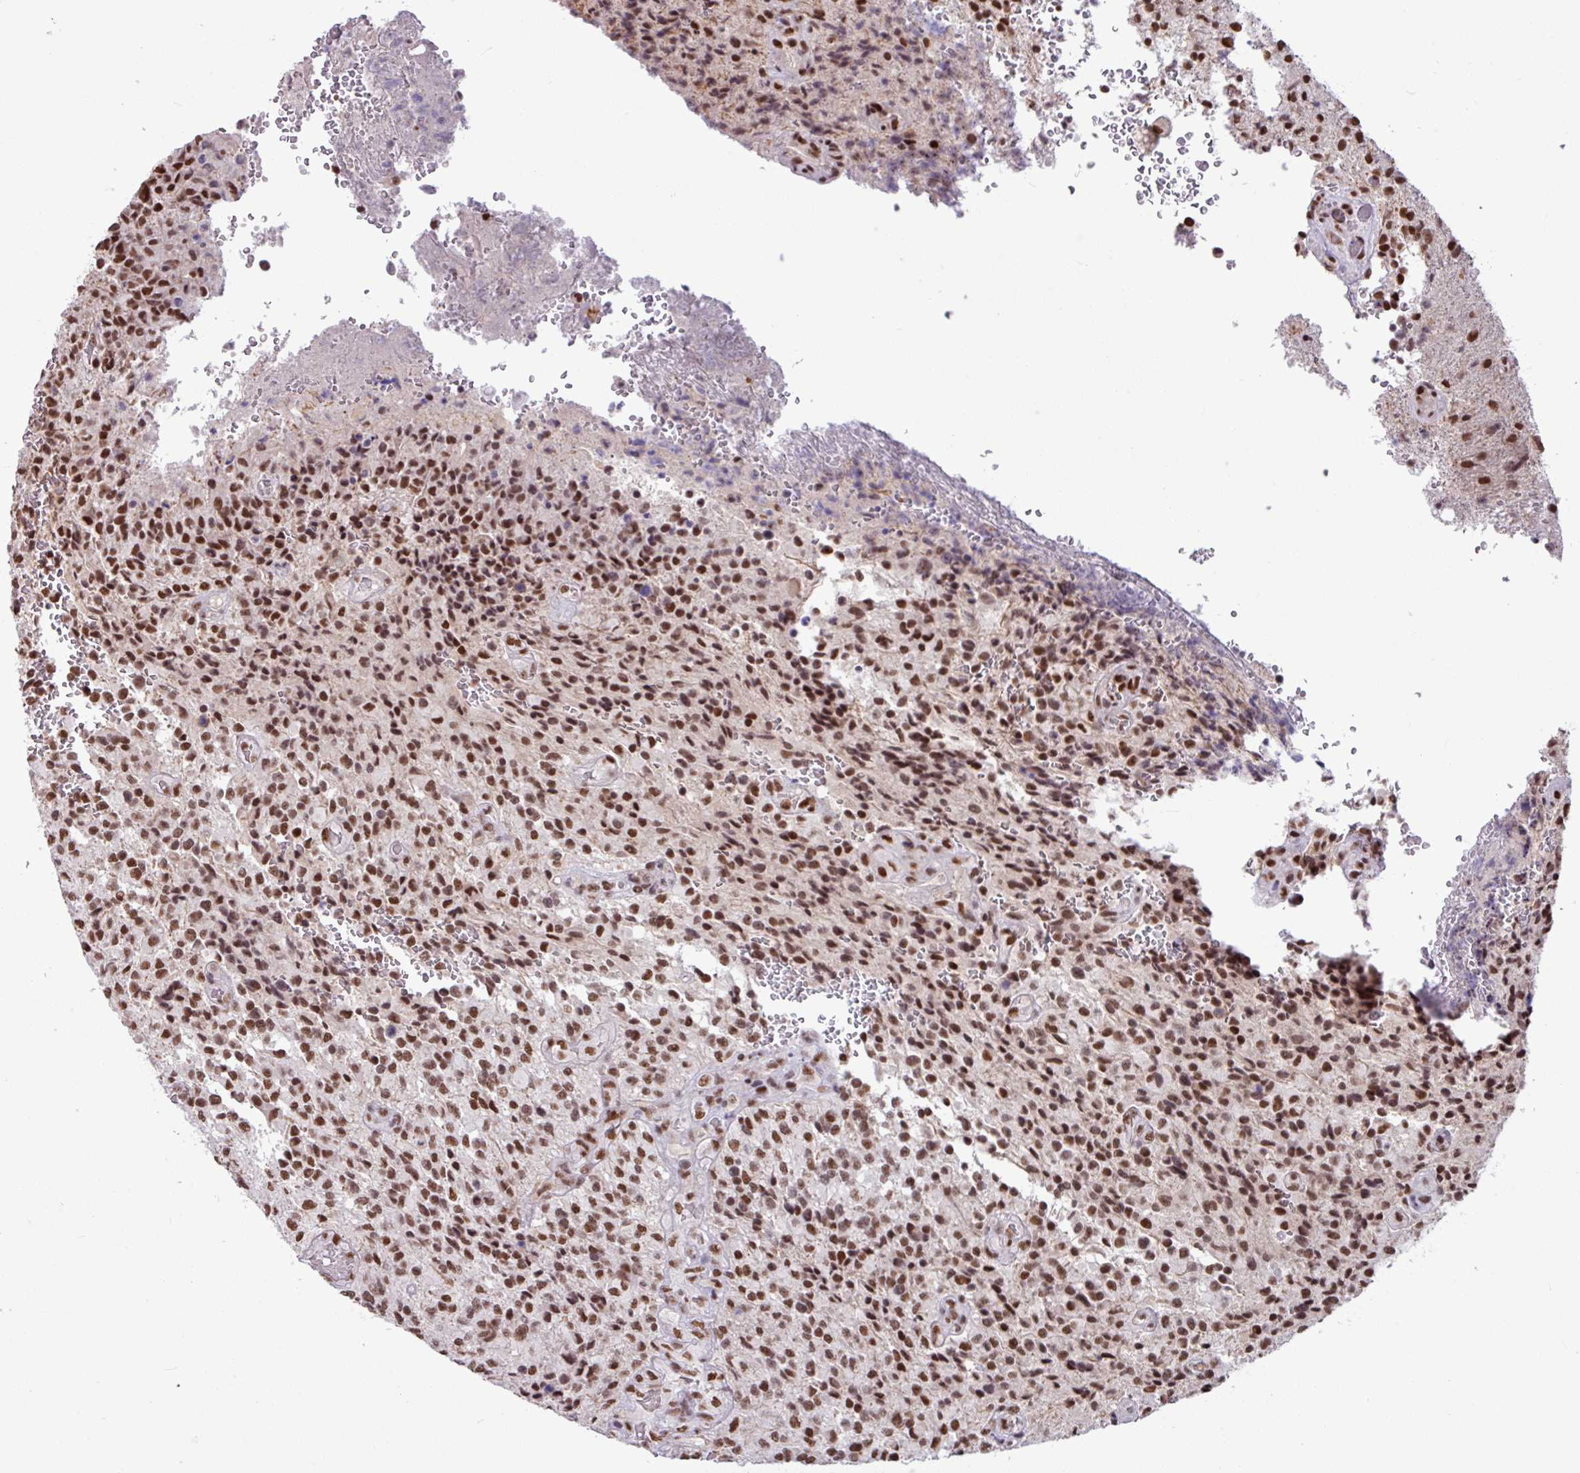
{"staining": {"intensity": "strong", "quantity": ">75%", "location": "nuclear"}, "tissue": "glioma", "cell_type": "Tumor cells", "image_type": "cancer", "snomed": [{"axis": "morphology", "description": "Normal tissue, NOS"}, {"axis": "morphology", "description": "Glioma, malignant, High grade"}, {"axis": "topography", "description": "Cerebral cortex"}], "caption": "High-grade glioma (malignant) stained for a protein (brown) demonstrates strong nuclear positive staining in approximately >75% of tumor cells.", "gene": "TDG", "patient": {"sex": "male", "age": 56}}